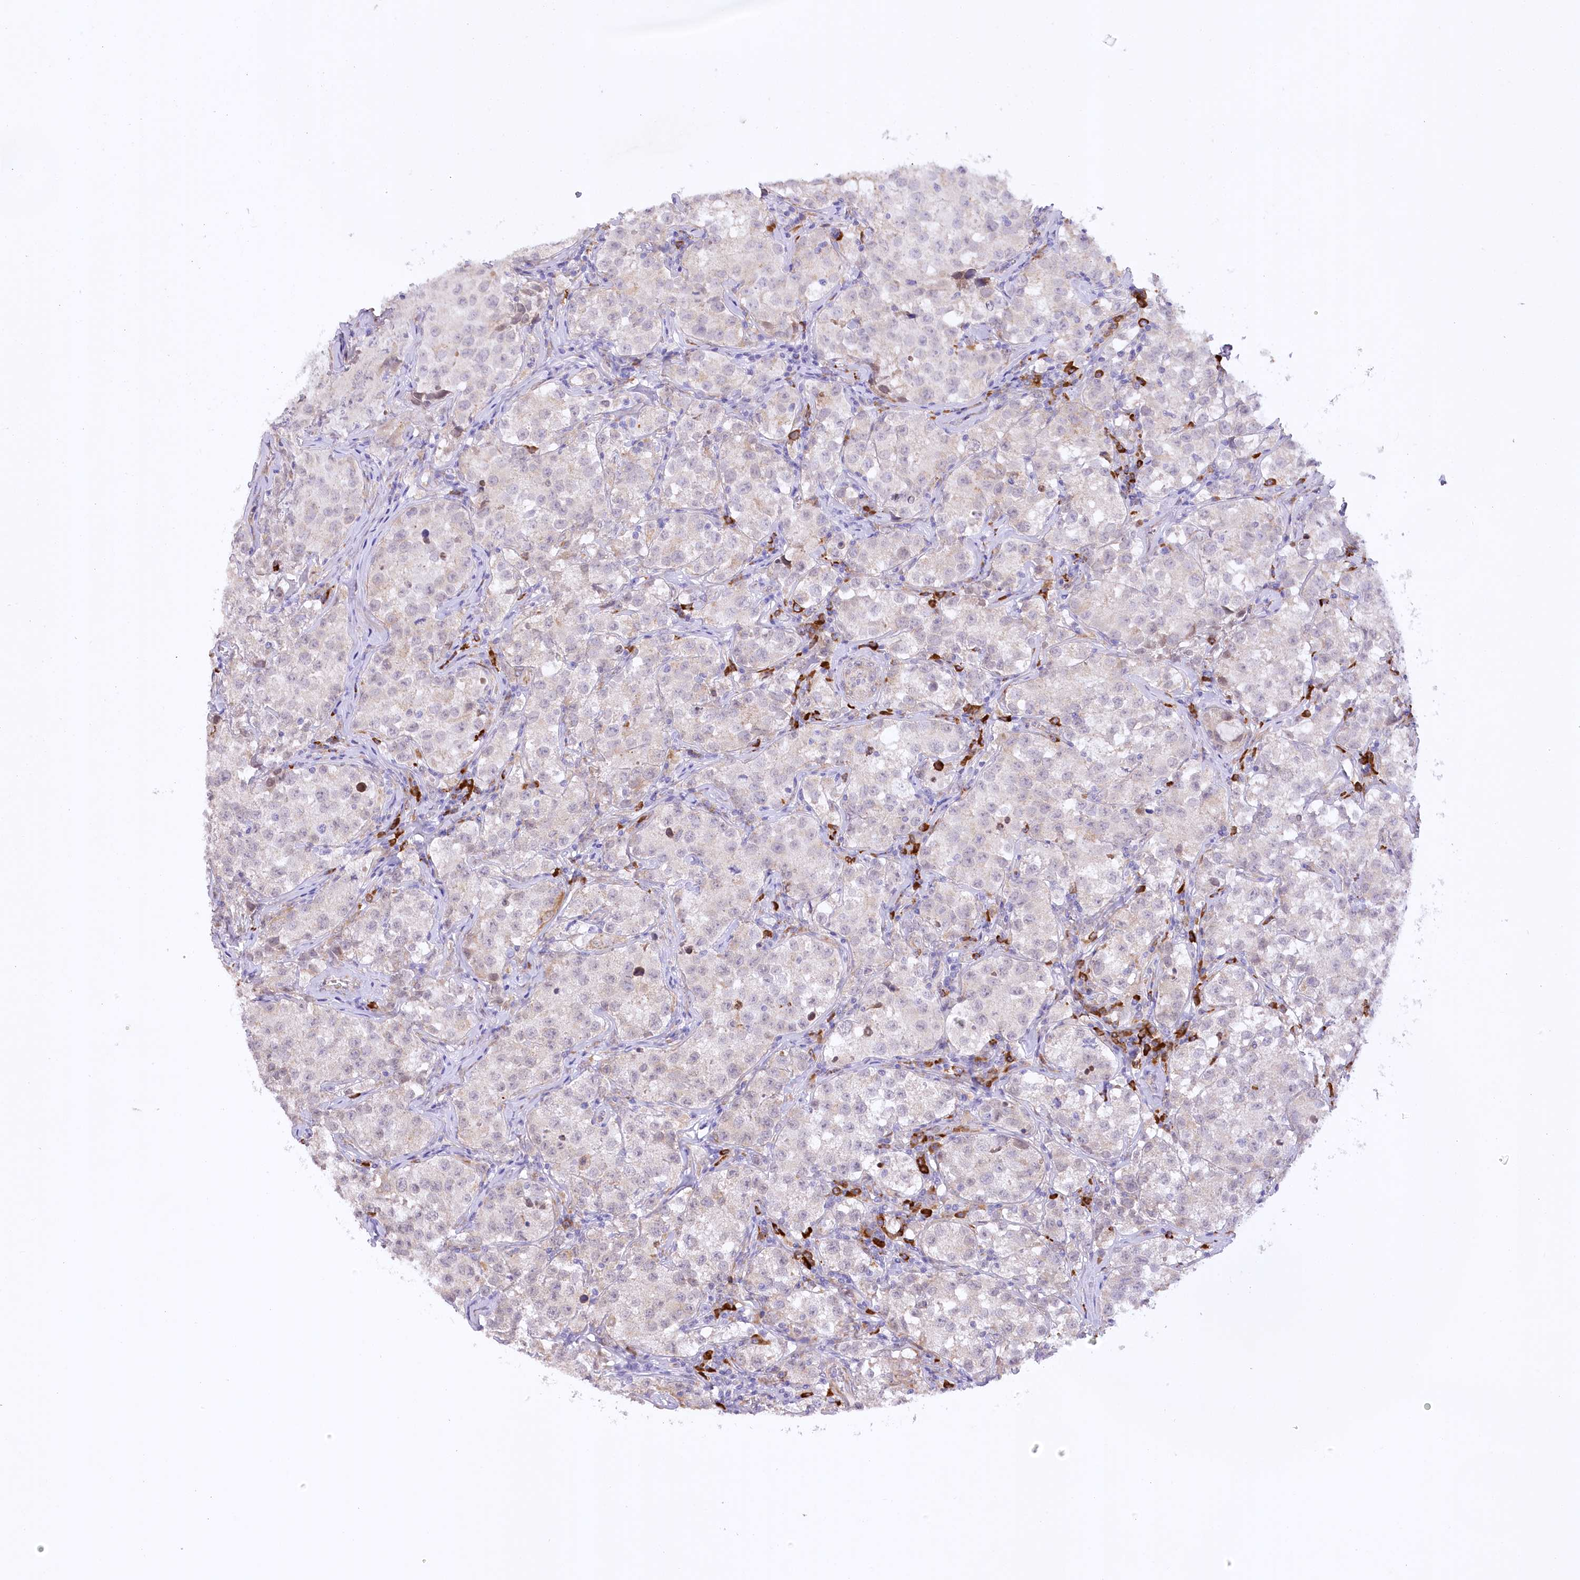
{"staining": {"intensity": "negative", "quantity": "none", "location": "none"}, "tissue": "testis cancer", "cell_type": "Tumor cells", "image_type": "cancer", "snomed": [{"axis": "morphology", "description": "Seminoma, NOS"}, {"axis": "morphology", "description": "Carcinoma, Embryonal, NOS"}, {"axis": "topography", "description": "Testis"}], "caption": "Immunohistochemical staining of testis cancer (embryonal carcinoma) shows no significant staining in tumor cells.", "gene": "NCKAP5", "patient": {"sex": "male", "age": 43}}